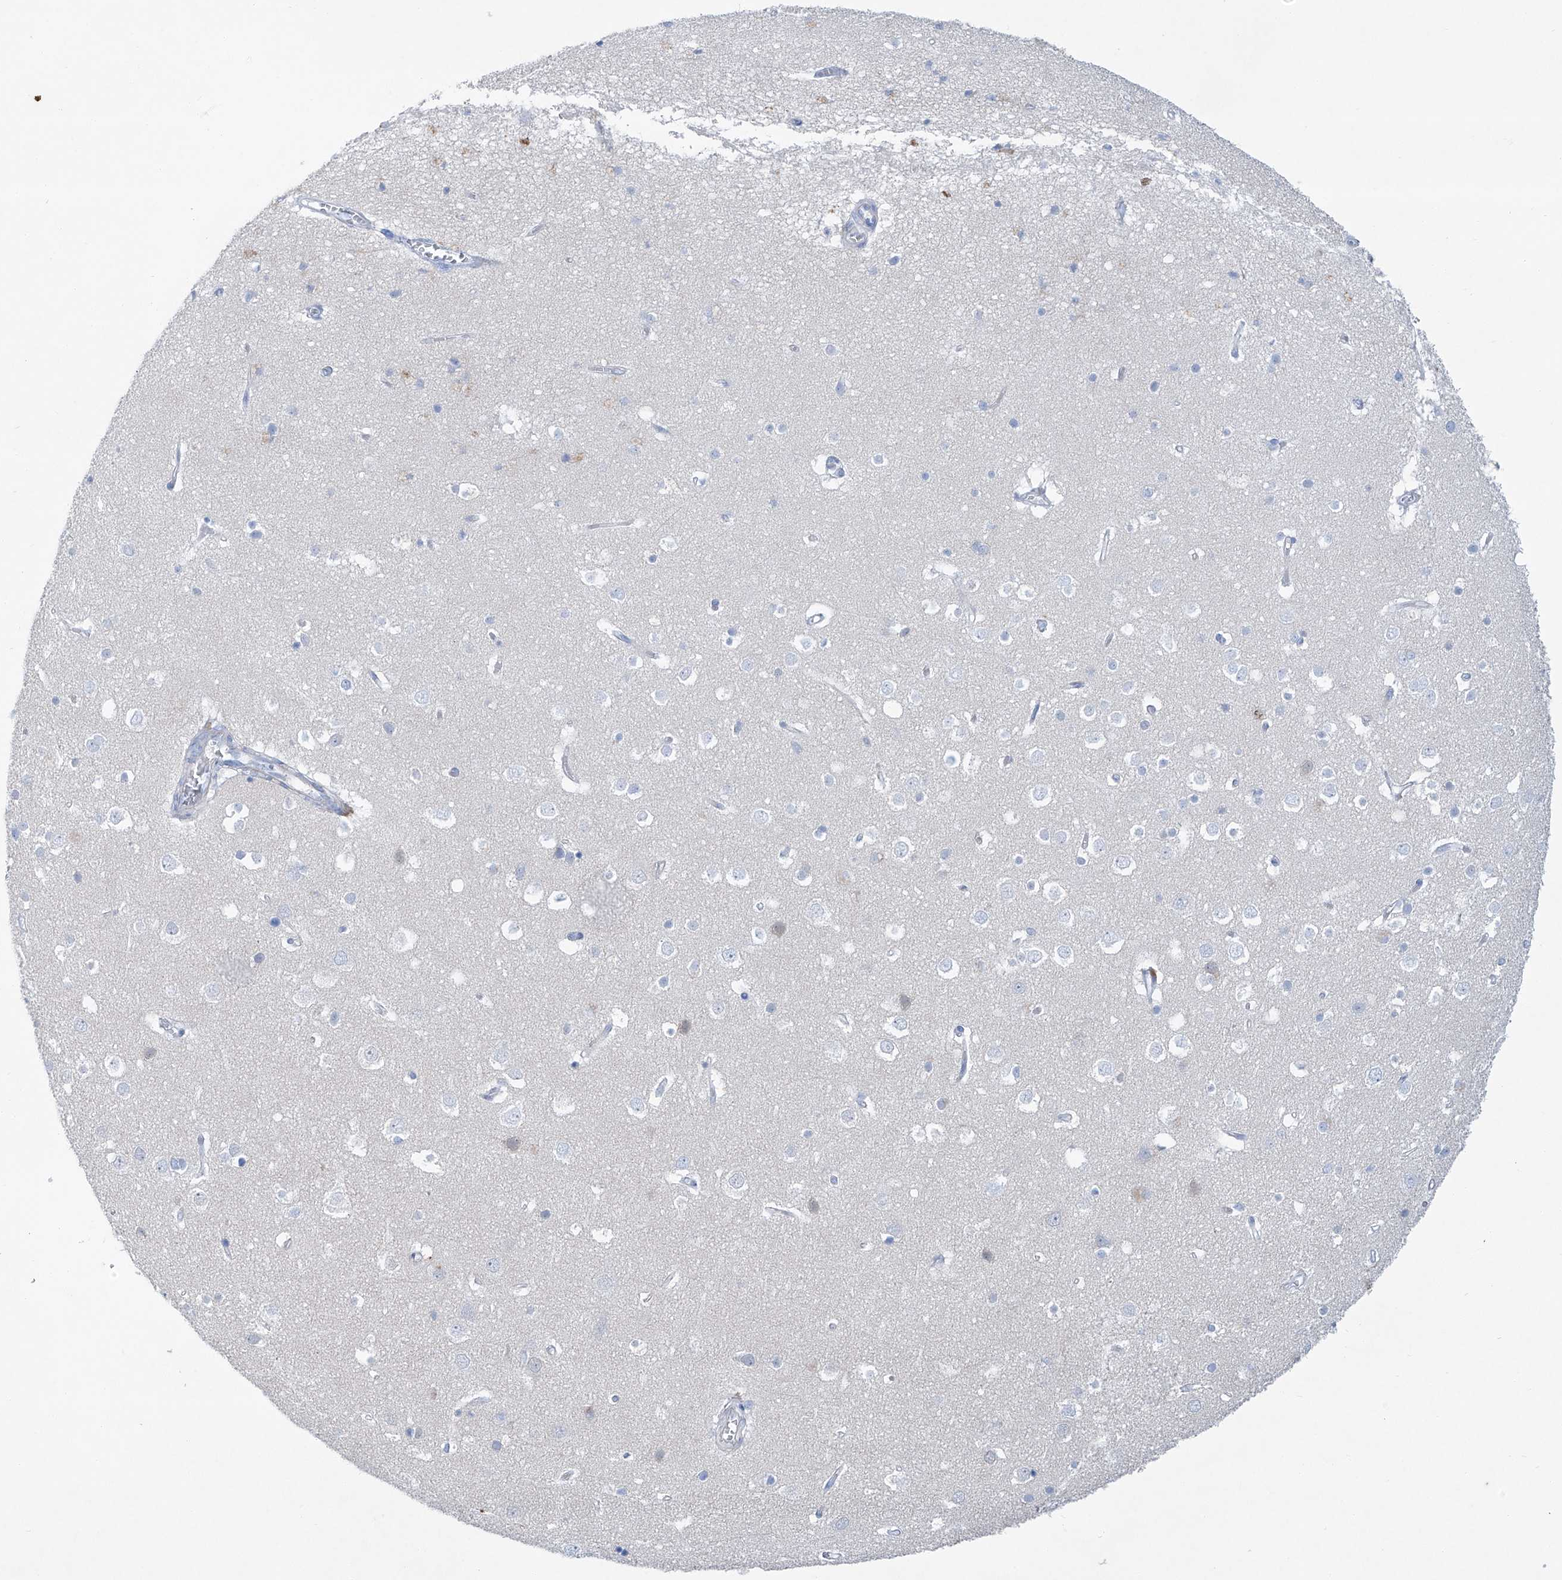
{"staining": {"intensity": "negative", "quantity": "none", "location": "none"}, "tissue": "cerebral cortex", "cell_type": "Endothelial cells", "image_type": "normal", "snomed": [{"axis": "morphology", "description": "Normal tissue, NOS"}, {"axis": "topography", "description": "Cerebral cortex"}], "caption": "Endothelial cells are negative for brown protein staining in normal cerebral cortex. The staining is performed using DAB (3,3'-diaminobenzidine) brown chromogen with nuclei counter-stained in using hematoxylin.", "gene": "MAGI1", "patient": {"sex": "male", "age": 54}}